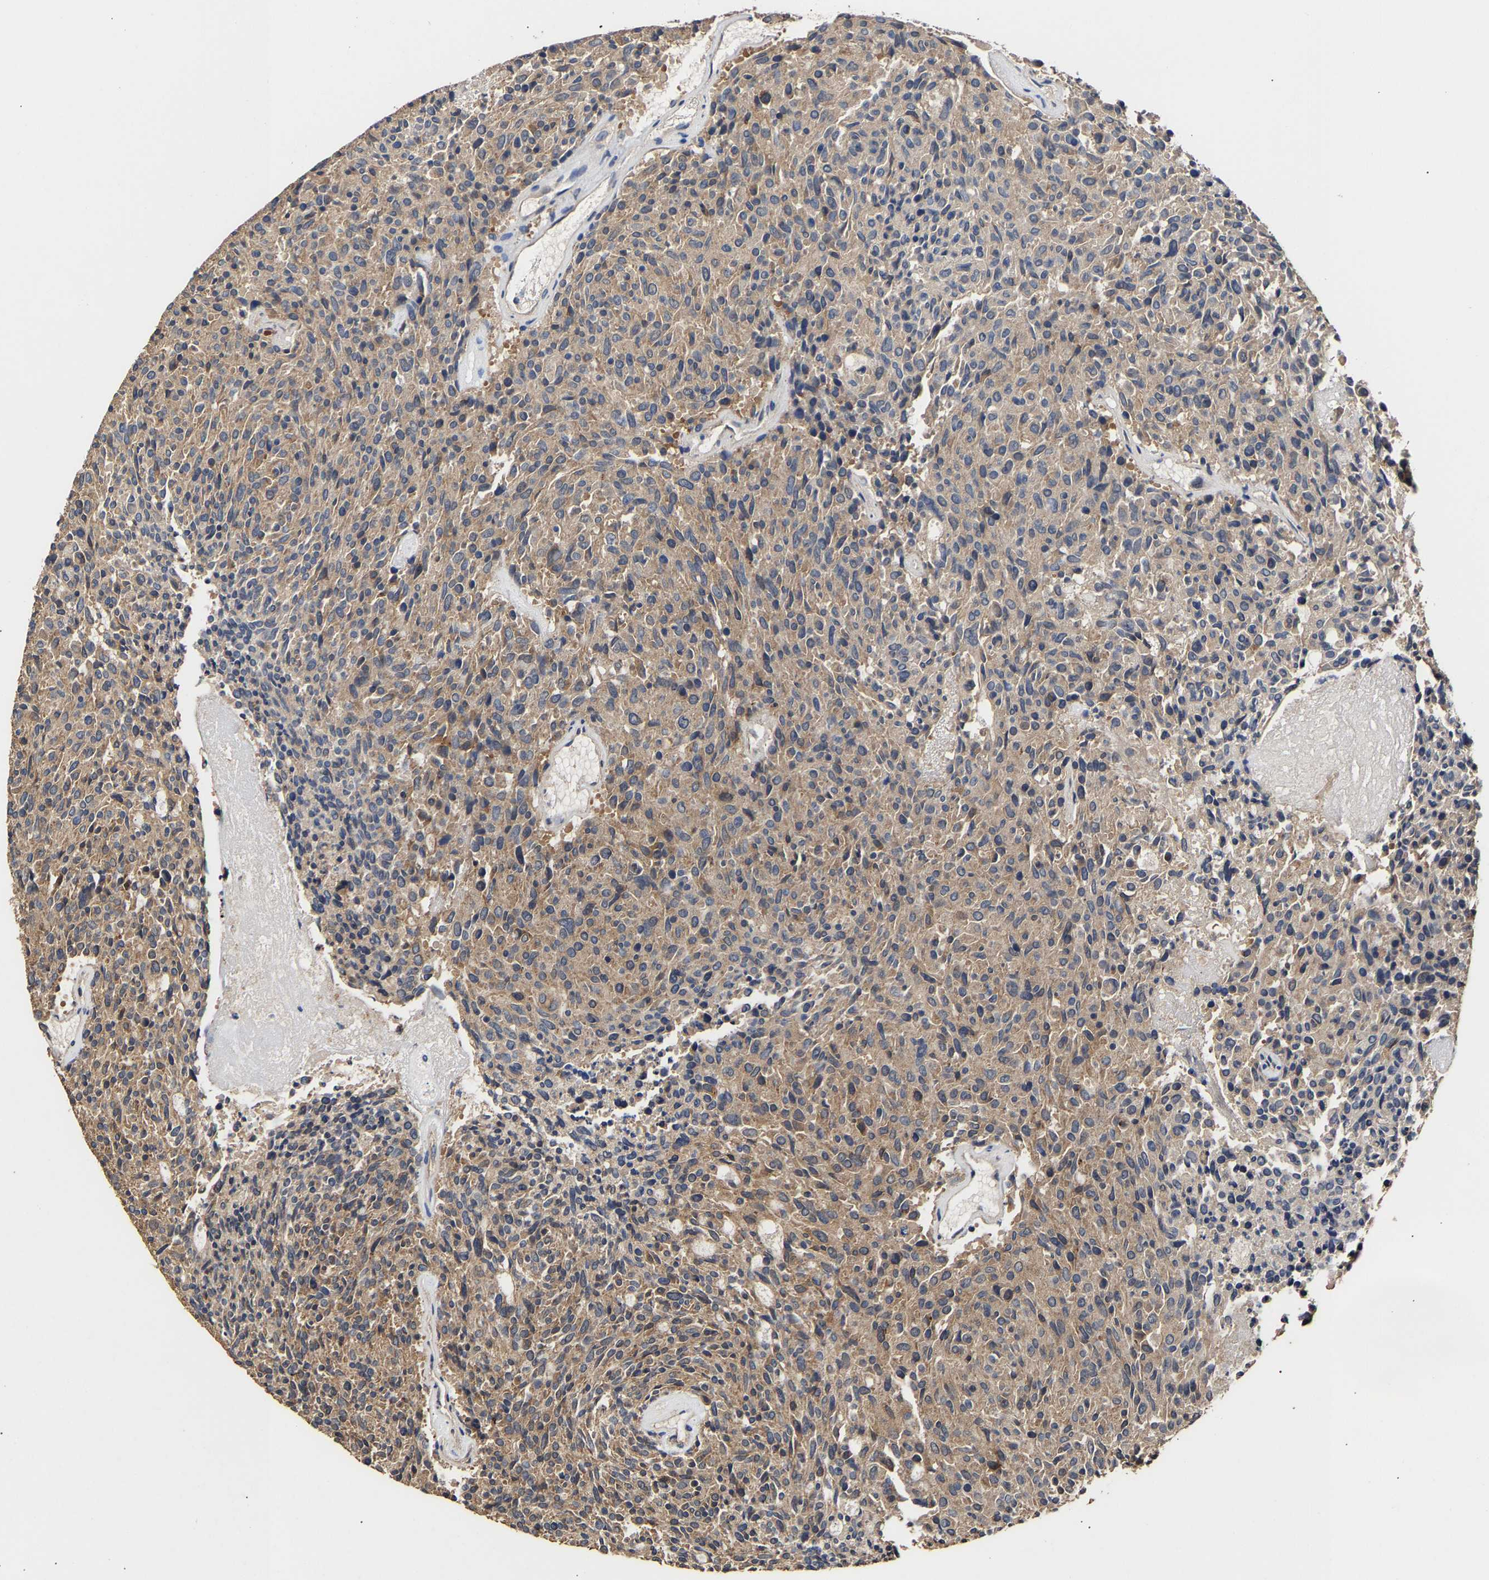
{"staining": {"intensity": "weak", "quantity": ">75%", "location": "cytoplasmic/membranous"}, "tissue": "carcinoid", "cell_type": "Tumor cells", "image_type": "cancer", "snomed": [{"axis": "morphology", "description": "Carcinoid, malignant, NOS"}, {"axis": "topography", "description": "Pancreas"}], "caption": "Protein staining of carcinoid tissue demonstrates weak cytoplasmic/membranous expression in about >75% of tumor cells.", "gene": "ZNF26", "patient": {"sex": "female", "age": 54}}